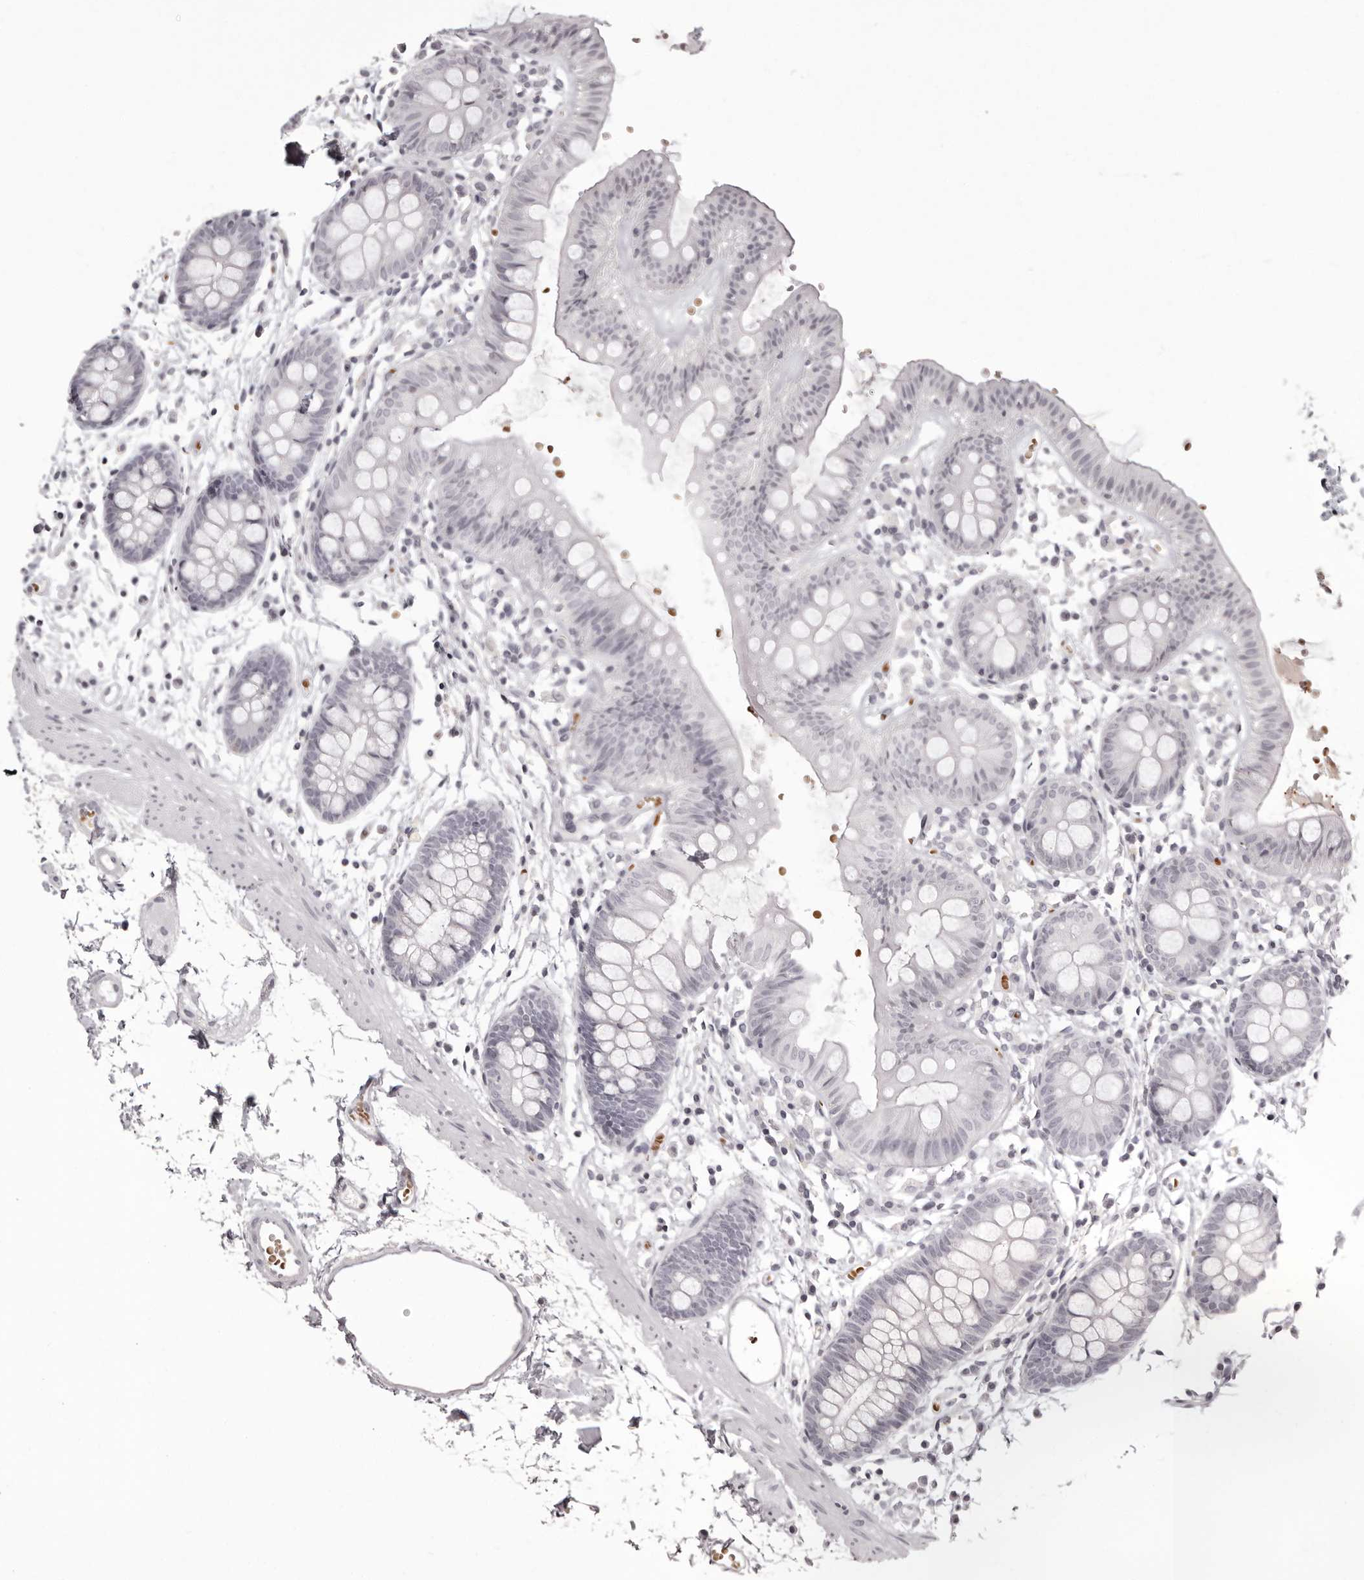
{"staining": {"intensity": "negative", "quantity": "none", "location": "none"}, "tissue": "colon", "cell_type": "Endothelial cells", "image_type": "normal", "snomed": [{"axis": "morphology", "description": "Normal tissue, NOS"}, {"axis": "topography", "description": "Colon"}], "caption": "High magnification brightfield microscopy of unremarkable colon stained with DAB (brown) and counterstained with hematoxylin (blue): endothelial cells show no significant expression. (Stains: DAB immunohistochemistry (IHC) with hematoxylin counter stain, Microscopy: brightfield microscopy at high magnification).", "gene": "C8orf74", "patient": {"sex": "male", "age": 56}}